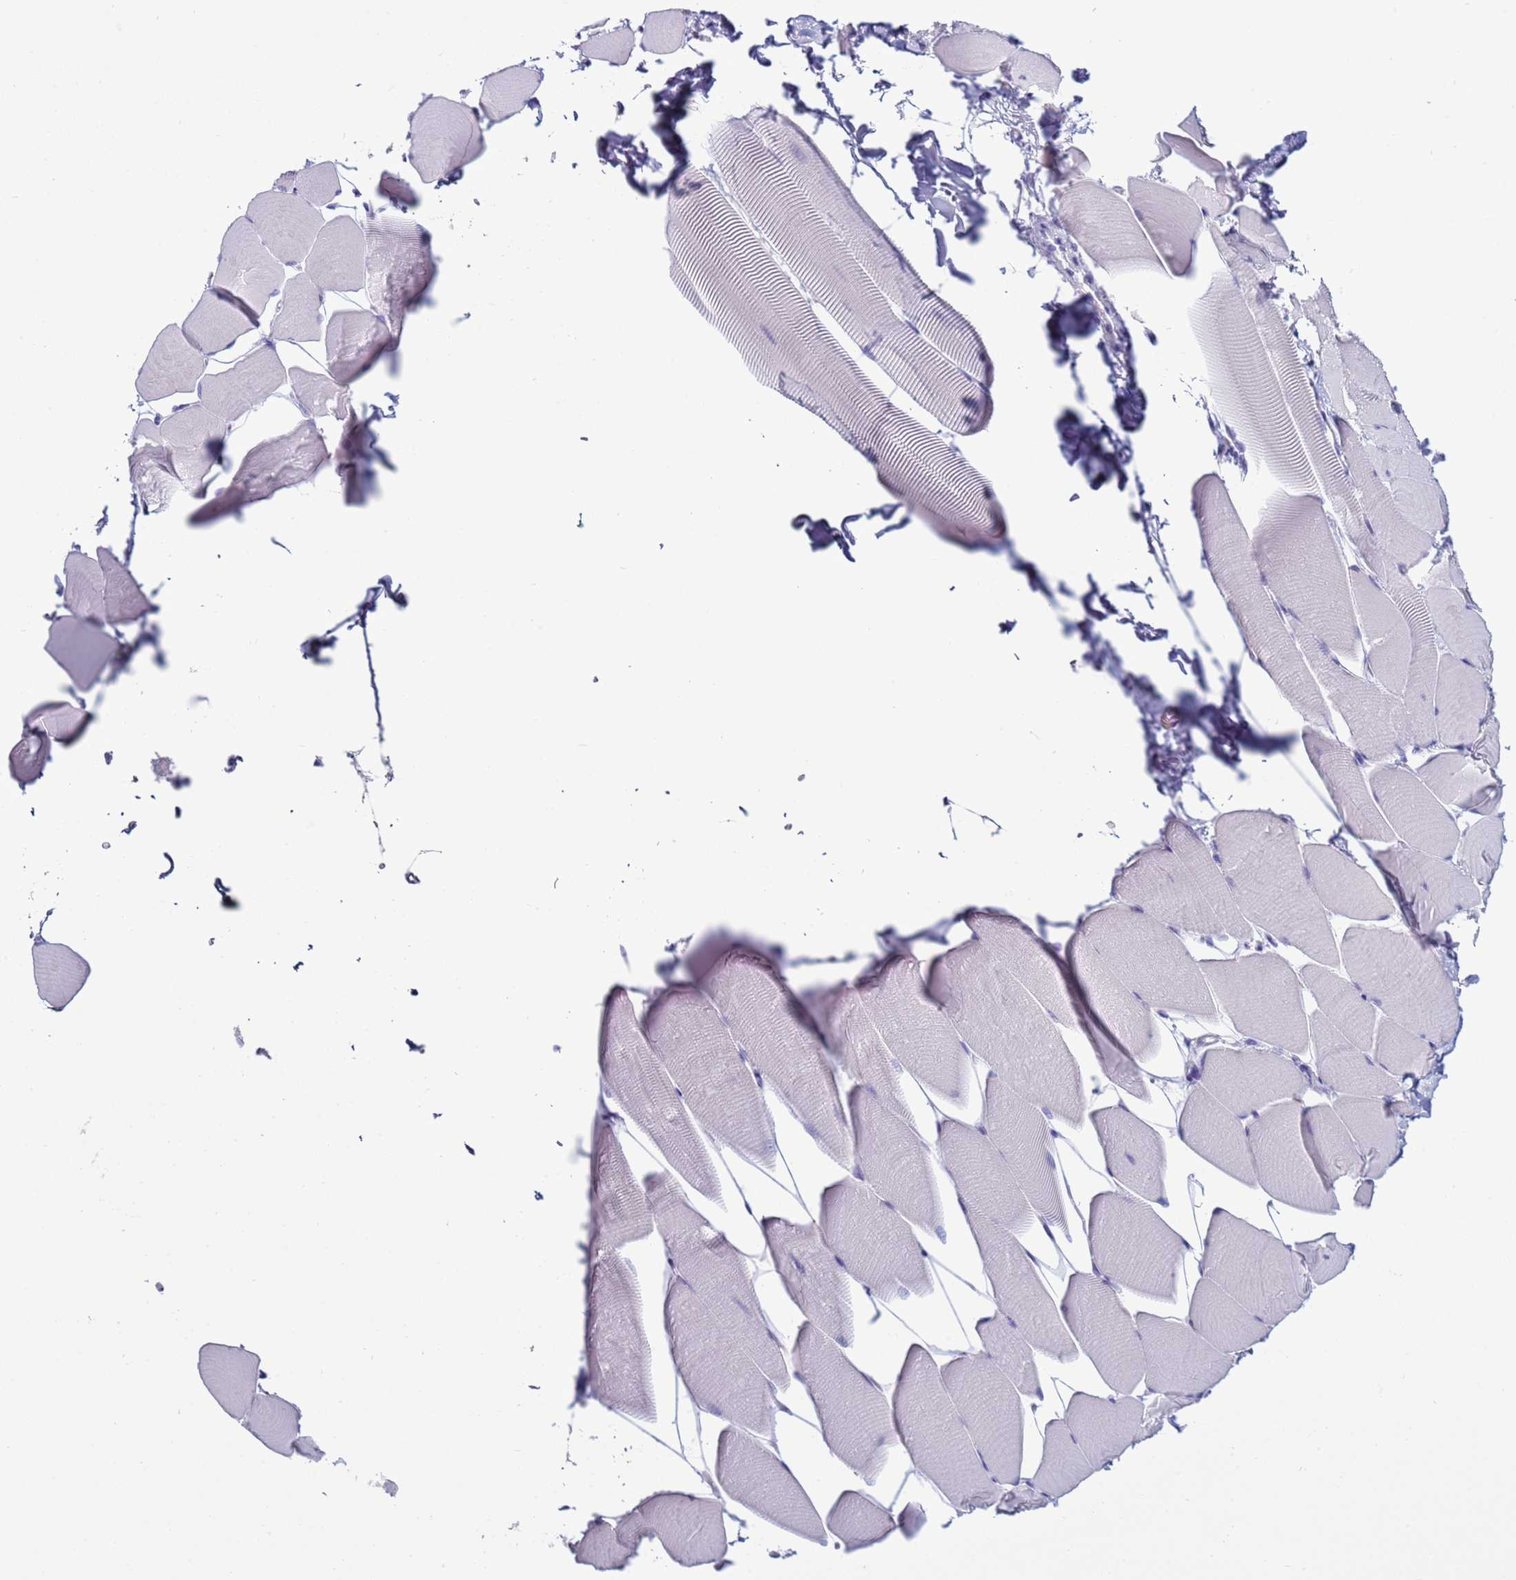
{"staining": {"intensity": "negative", "quantity": "none", "location": "none"}, "tissue": "skeletal muscle", "cell_type": "Myocytes", "image_type": "normal", "snomed": [{"axis": "morphology", "description": "Normal tissue, NOS"}, {"axis": "topography", "description": "Skeletal muscle"}], "caption": "Micrograph shows no significant protein positivity in myocytes of normal skeletal muscle. (DAB immunohistochemistry, high magnification).", "gene": "CST1", "patient": {"sex": "male", "age": 25}}